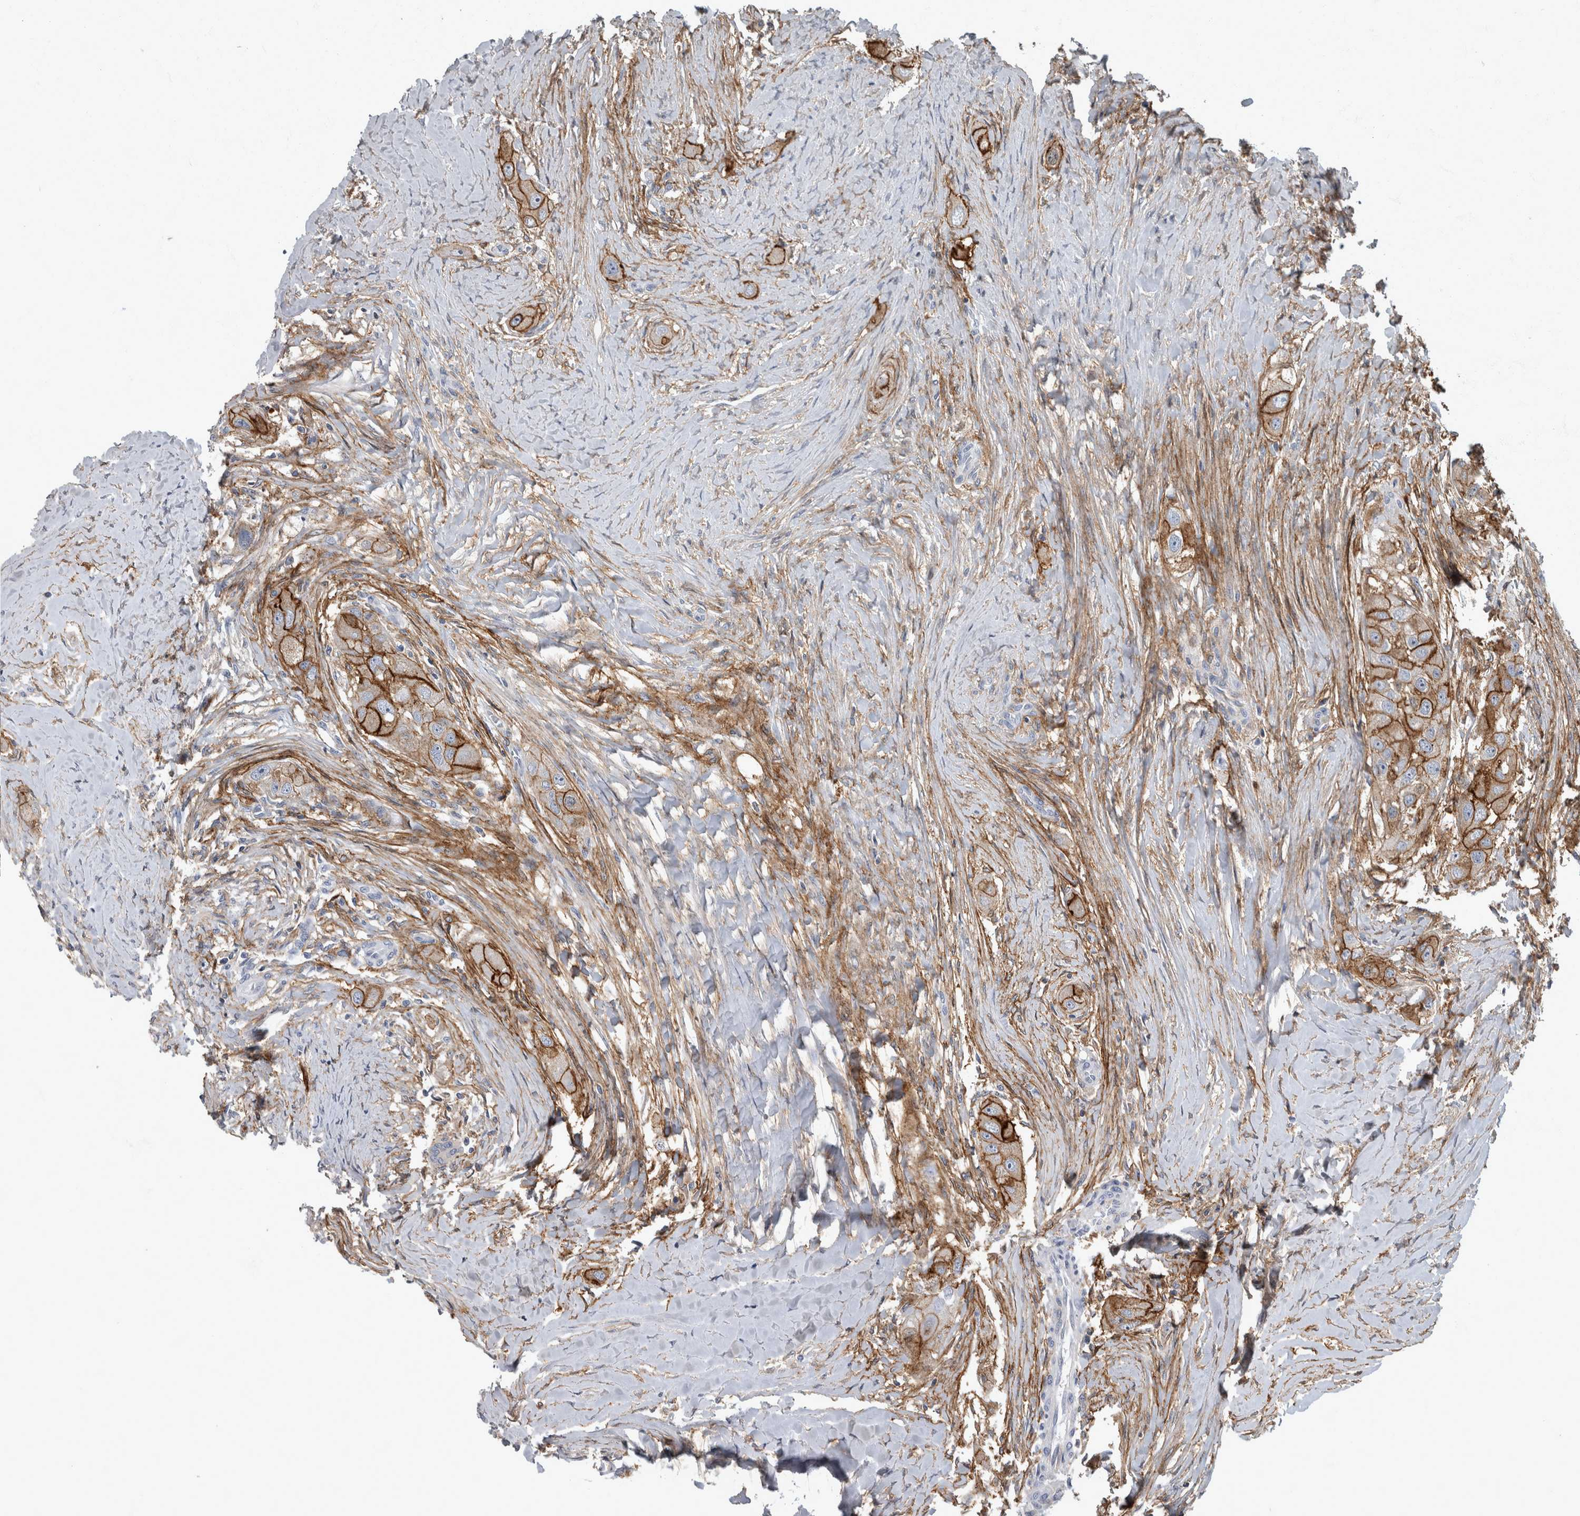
{"staining": {"intensity": "moderate", "quantity": ">75%", "location": "cytoplasmic/membranous"}, "tissue": "head and neck cancer", "cell_type": "Tumor cells", "image_type": "cancer", "snomed": [{"axis": "morphology", "description": "Normal tissue, NOS"}, {"axis": "morphology", "description": "Squamous cell carcinoma, NOS"}, {"axis": "topography", "description": "Skeletal muscle"}, {"axis": "topography", "description": "Head-Neck"}], "caption": "Protein expression analysis of human squamous cell carcinoma (head and neck) reveals moderate cytoplasmic/membranous expression in about >75% of tumor cells. Immunohistochemistry (ihc) stains the protein of interest in brown and the nuclei are stained blue.", "gene": "DSG2", "patient": {"sex": "male", "age": 51}}